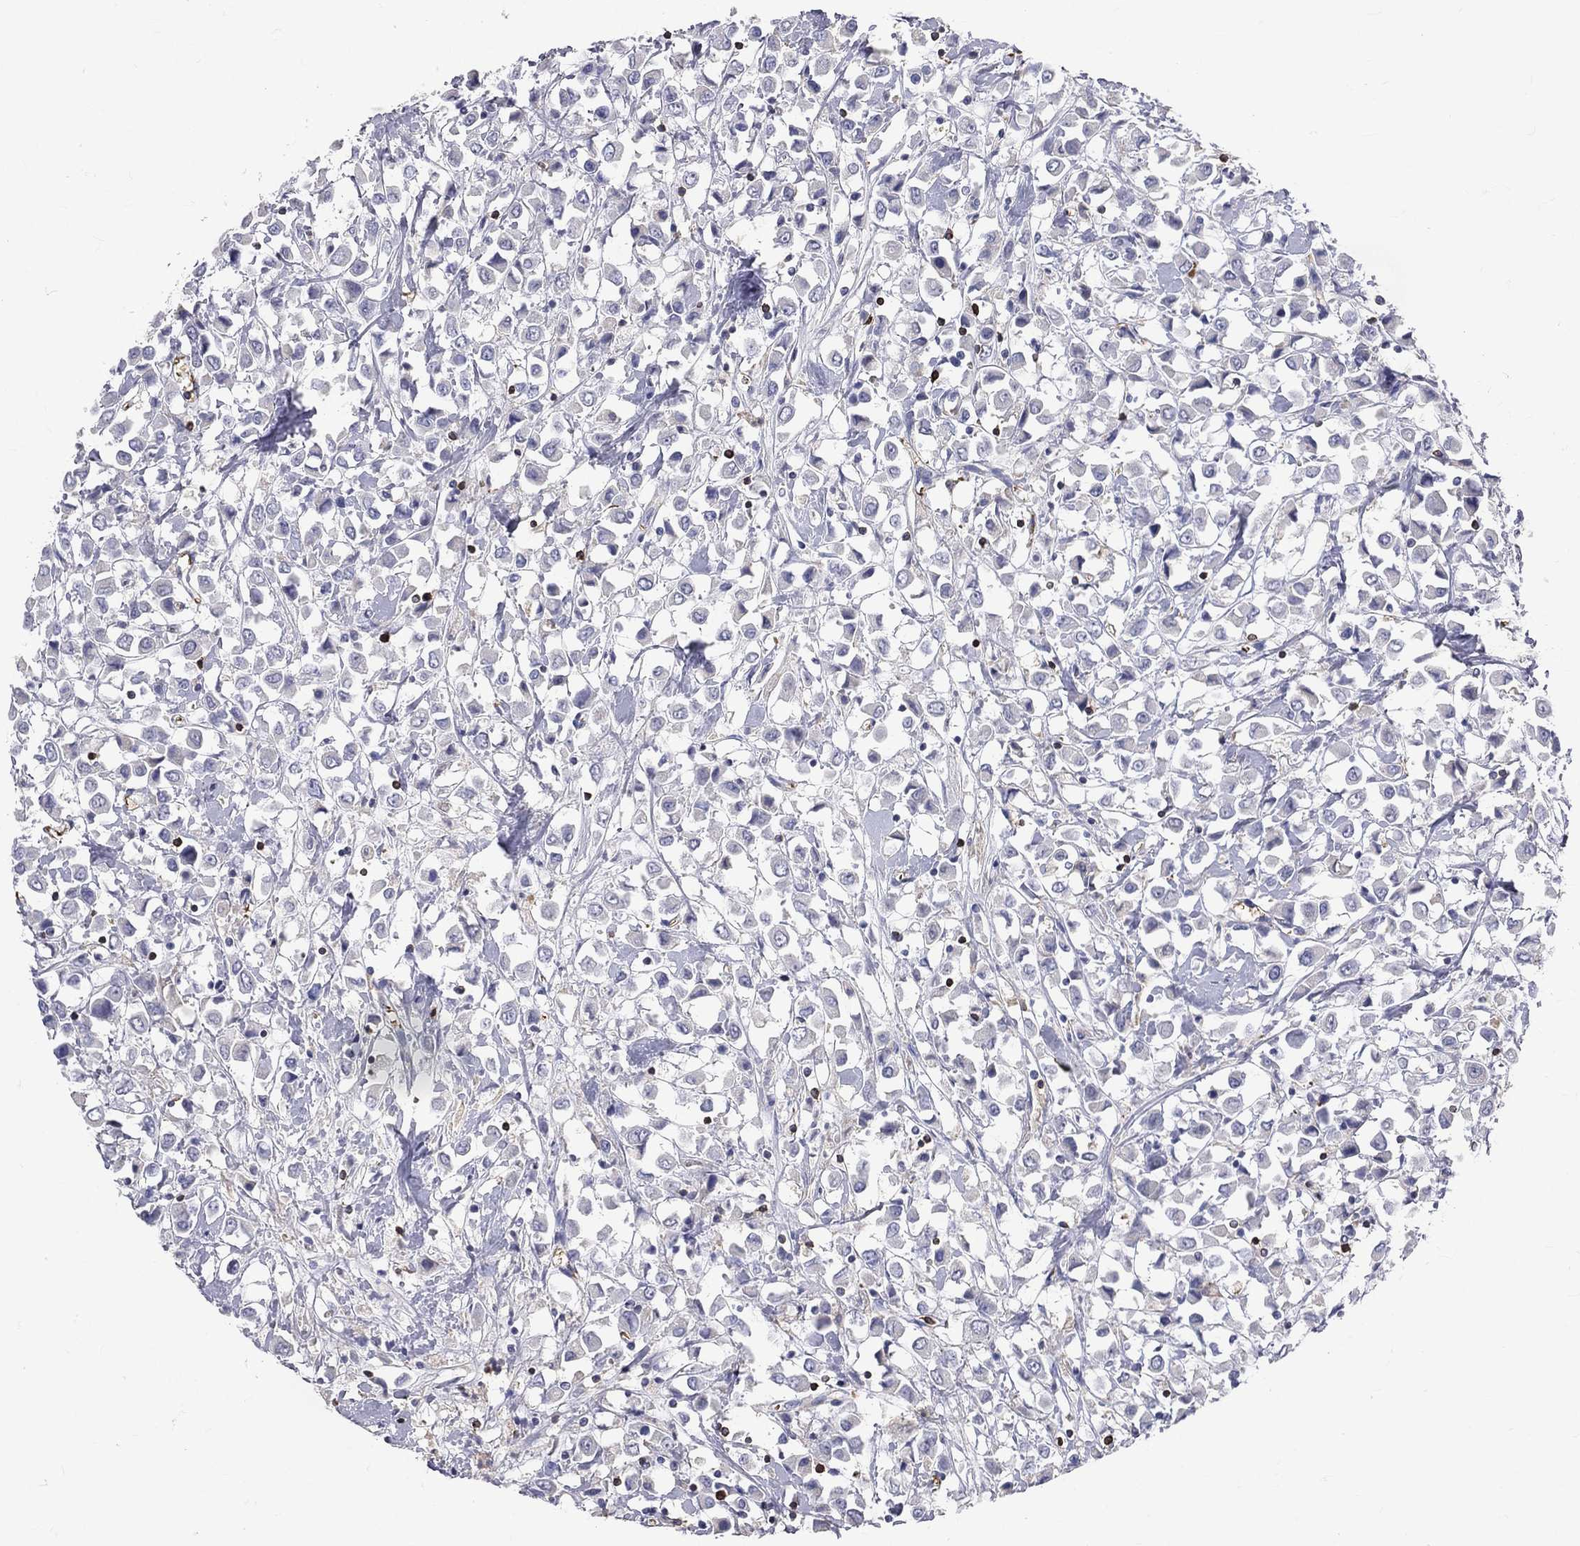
{"staining": {"intensity": "negative", "quantity": "none", "location": "none"}, "tissue": "breast cancer", "cell_type": "Tumor cells", "image_type": "cancer", "snomed": [{"axis": "morphology", "description": "Duct carcinoma"}, {"axis": "topography", "description": "Breast"}], "caption": "Tumor cells are negative for protein expression in human breast invasive ductal carcinoma.", "gene": "CTSW", "patient": {"sex": "female", "age": 61}}